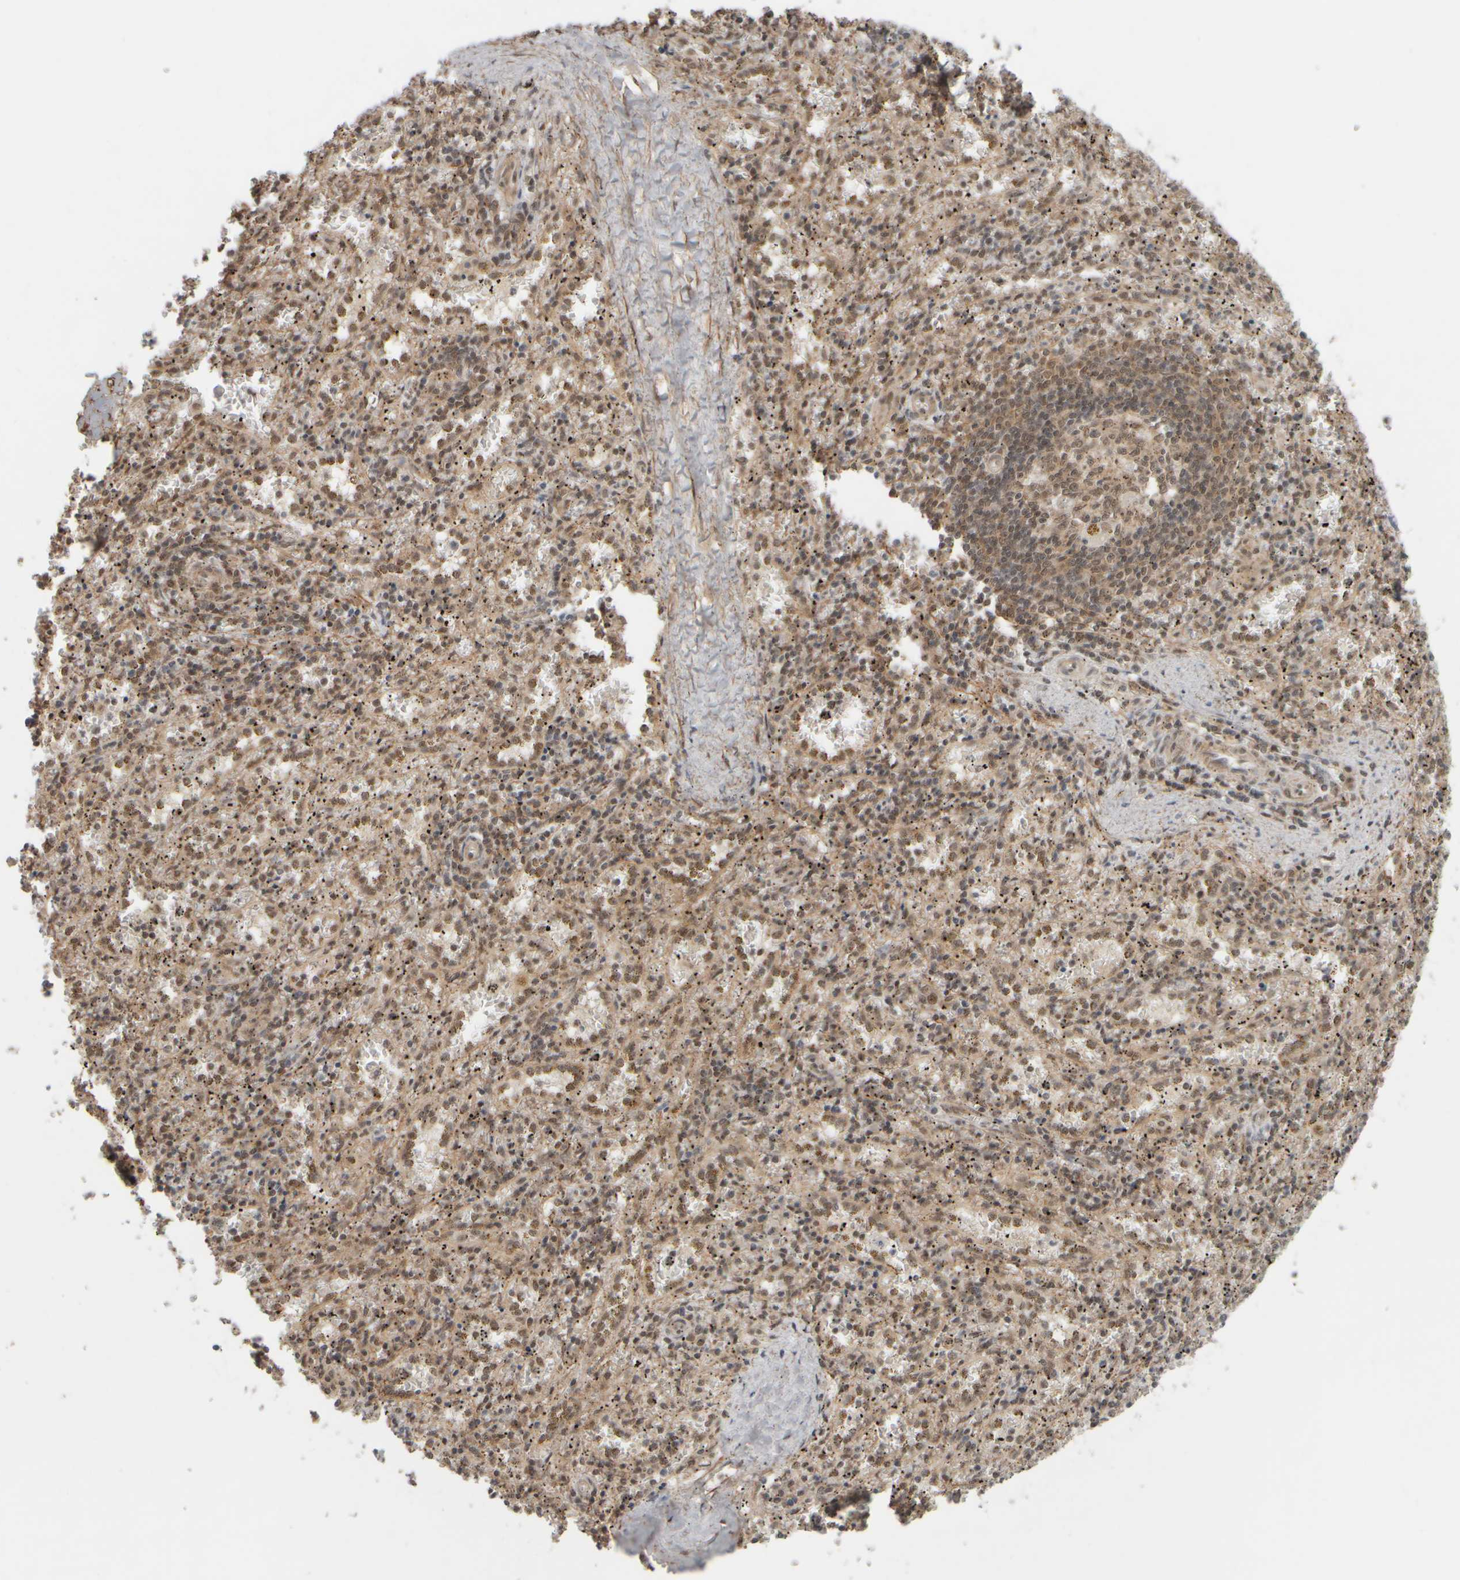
{"staining": {"intensity": "weak", "quantity": "25%-75%", "location": "cytoplasmic/membranous,nuclear"}, "tissue": "spleen", "cell_type": "Cells in red pulp", "image_type": "normal", "snomed": [{"axis": "morphology", "description": "Normal tissue, NOS"}, {"axis": "topography", "description": "Spleen"}], "caption": "Weak cytoplasmic/membranous,nuclear staining for a protein is appreciated in about 25%-75% of cells in red pulp of normal spleen using immunohistochemistry.", "gene": "SYNRG", "patient": {"sex": "male", "age": 11}}